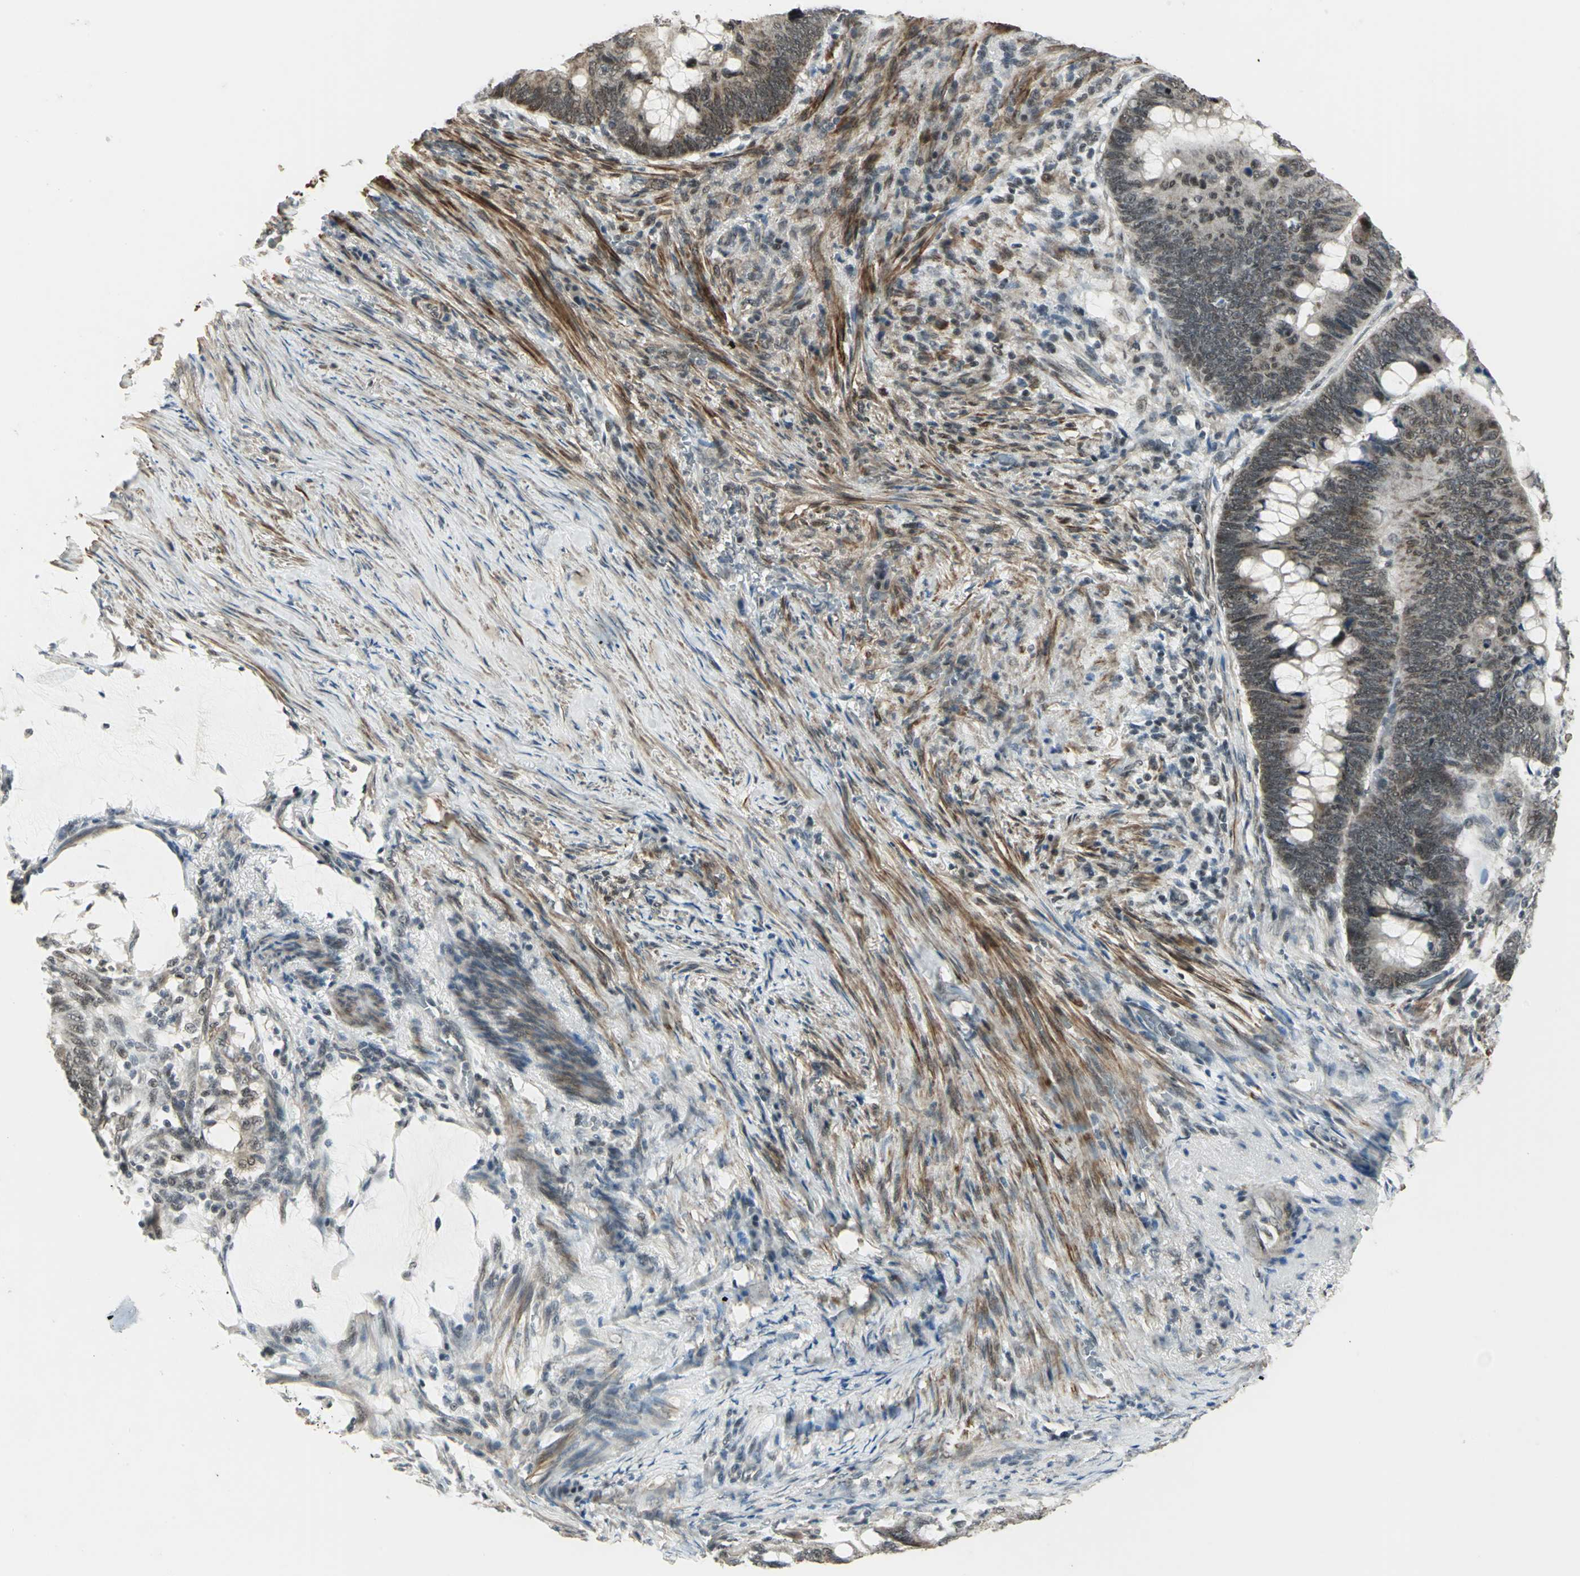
{"staining": {"intensity": "moderate", "quantity": ">75%", "location": "cytoplasmic/membranous,nuclear"}, "tissue": "colorectal cancer", "cell_type": "Tumor cells", "image_type": "cancer", "snomed": [{"axis": "morphology", "description": "Normal tissue, NOS"}, {"axis": "morphology", "description": "Adenocarcinoma, NOS"}, {"axis": "topography", "description": "Rectum"}, {"axis": "topography", "description": "Peripheral nerve tissue"}], "caption": "IHC staining of colorectal cancer (adenocarcinoma), which exhibits medium levels of moderate cytoplasmic/membranous and nuclear expression in approximately >75% of tumor cells indicating moderate cytoplasmic/membranous and nuclear protein staining. The staining was performed using DAB (brown) for protein detection and nuclei were counterstained in hematoxylin (blue).", "gene": "MTA1", "patient": {"sex": "male", "age": 92}}